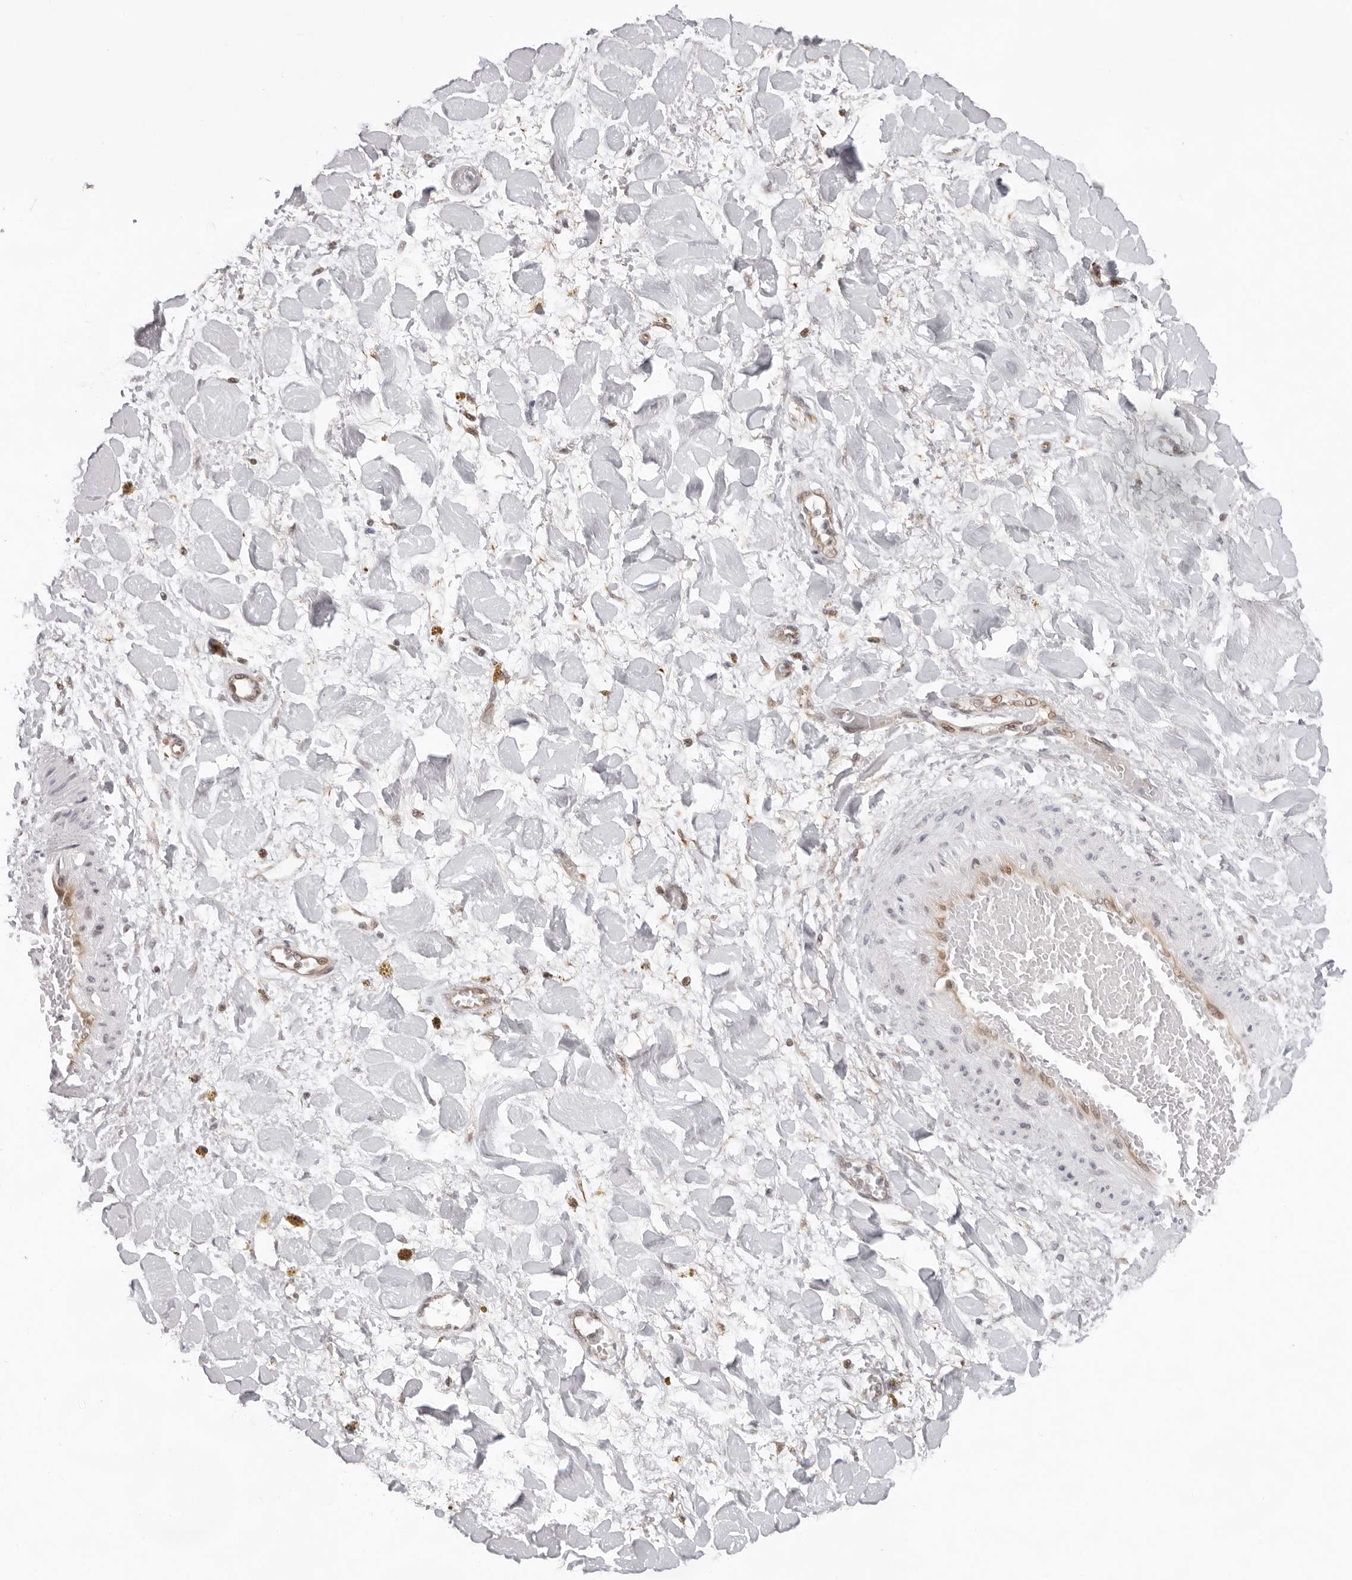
{"staining": {"intensity": "moderate", "quantity": ">75%", "location": "nuclear"}, "tissue": "adipose tissue", "cell_type": "Adipocytes", "image_type": "normal", "snomed": [{"axis": "morphology", "description": "Normal tissue, NOS"}, {"axis": "topography", "description": "Kidney"}, {"axis": "topography", "description": "Peripheral nerve tissue"}], "caption": "Adipose tissue stained with a brown dye exhibits moderate nuclear positive positivity in approximately >75% of adipocytes.", "gene": "ITGB3BP", "patient": {"sex": "male", "age": 7}}